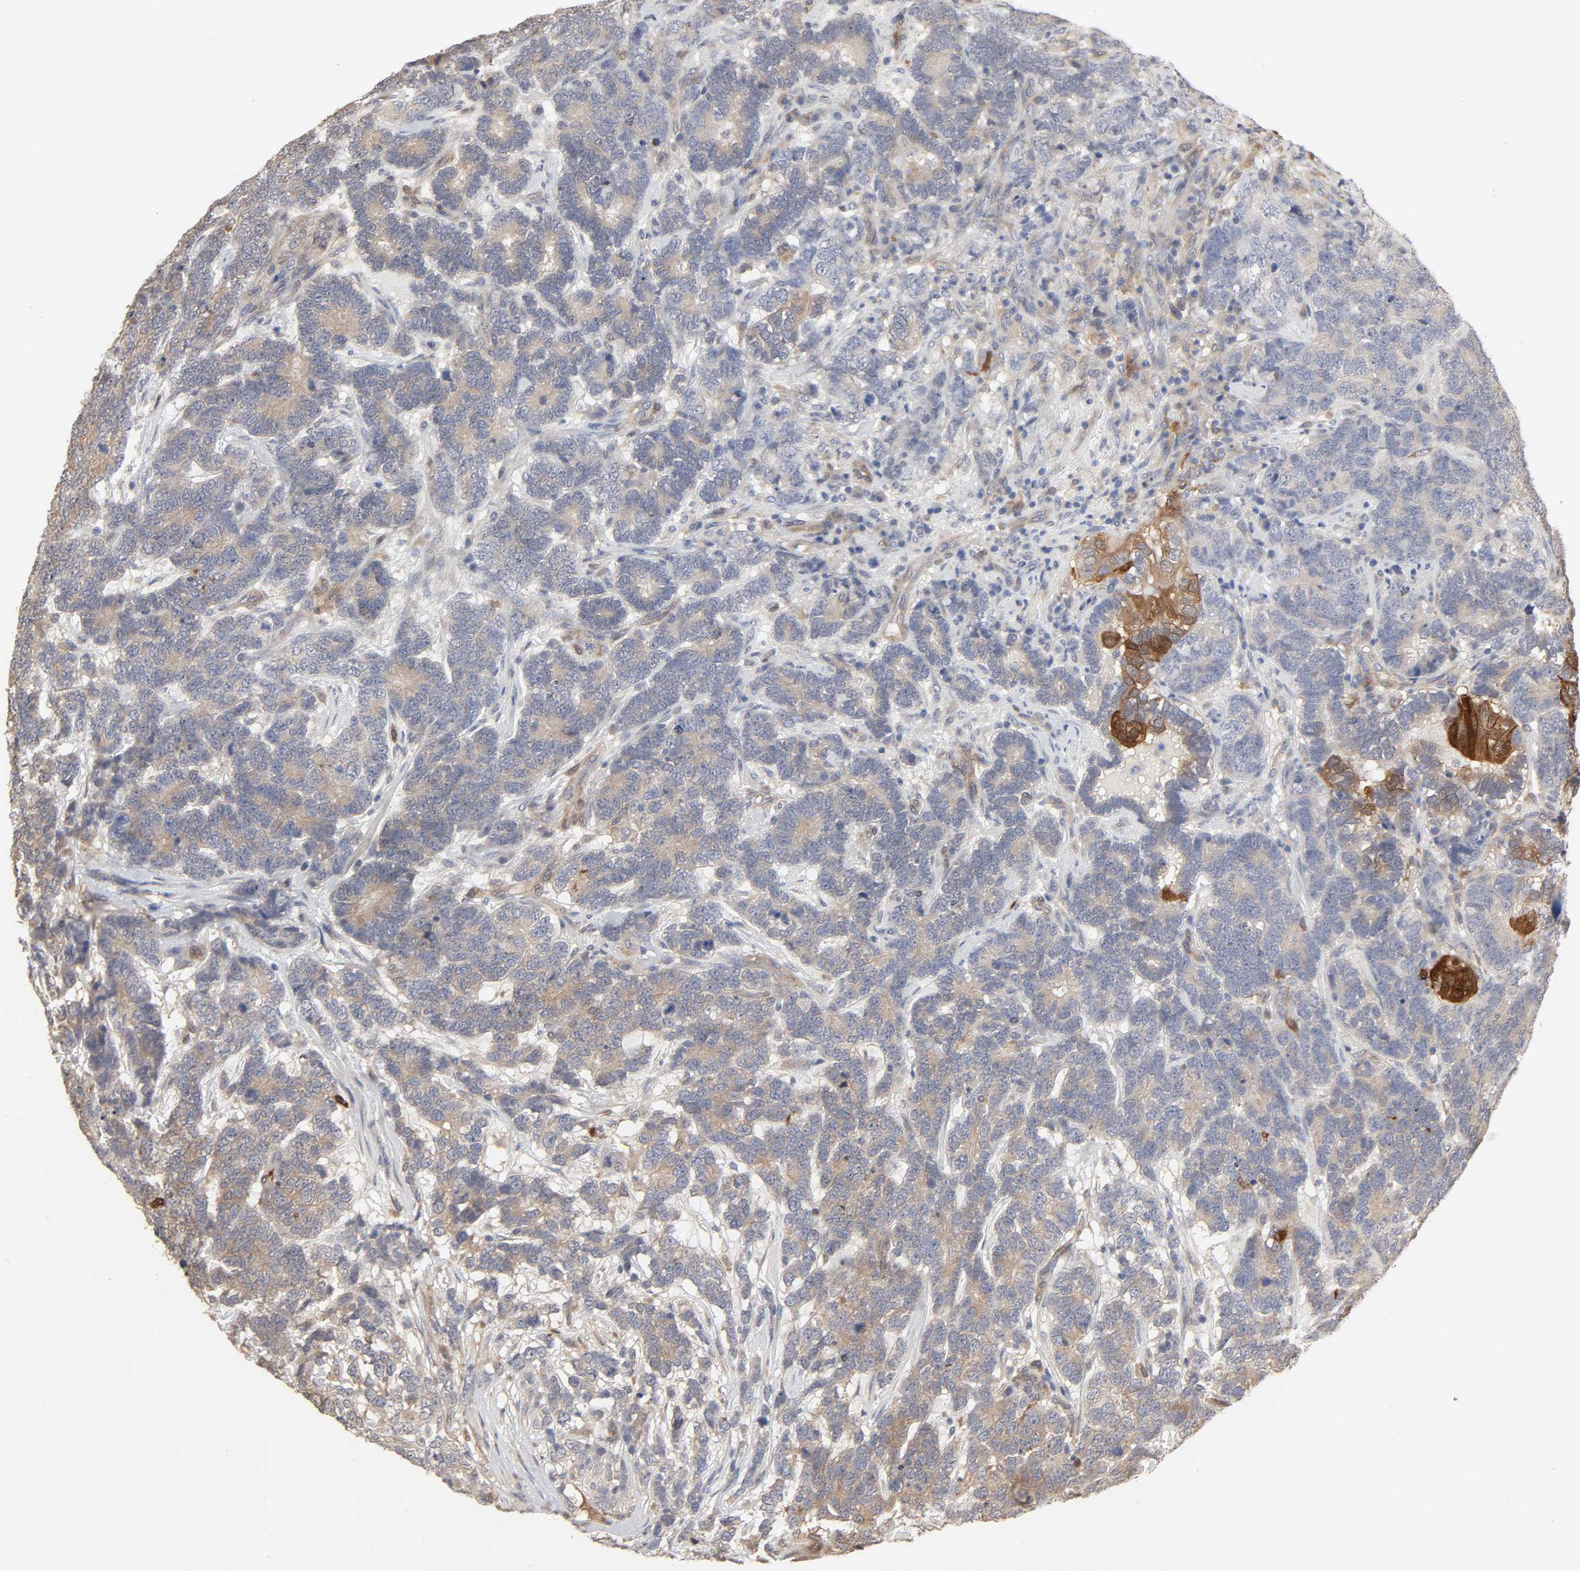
{"staining": {"intensity": "moderate", "quantity": "<25%", "location": "cytoplasmic/membranous"}, "tissue": "testis cancer", "cell_type": "Tumor cells", "image_type": "cancer", "snomed": [{"axis": "morphology", "description": "Carcinoma, Embryonal, NOS"}, {"axis": "topography", "description": "Testis"}], "caption": "Protein staining demonstrates moderate cytoplasmic/membranous staining in about <25% of tumor cells in testis embryonal carcinoma.", "gene": "NDRG2", "patient": {"sex": "male", "age": 26}}